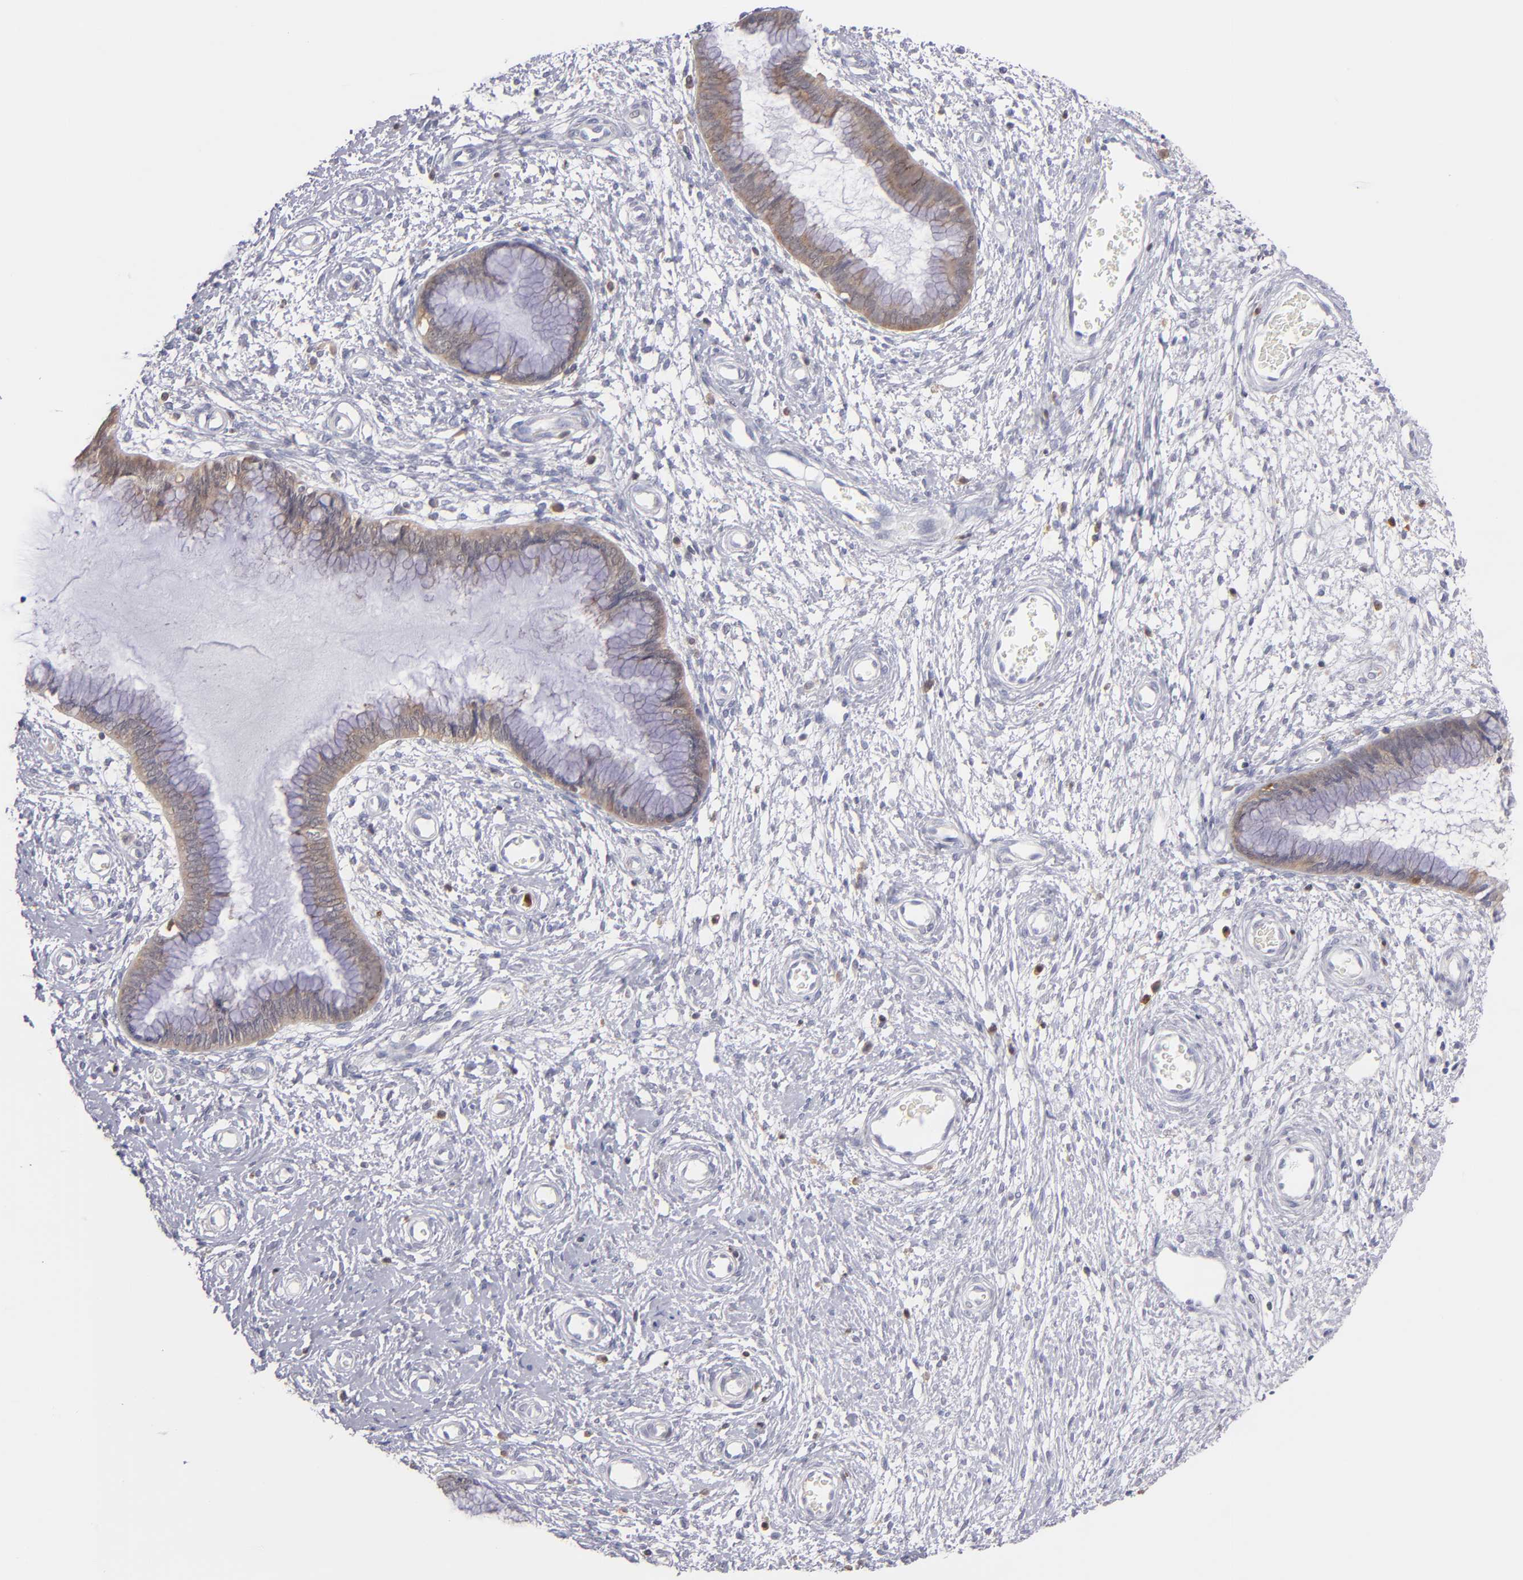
{"staining": {"intensity": "moderate", "quantity": ">75%", "location": "cytoplasmic/membranous"}, "tissue": "cervix", "cell_type": "Glandular cells", "image_type": "normal", "snomed": [{"axis": "morphology", "description": "Normal tissue, NOS"}, {"axis": "topography", "description": "Cervix"}], "caption": "Immunohistochemistry (IHC) (DAB (3,3'-diaminobenzidine)) staining of benign human cervix exhibits moderate cytoplasmic/membranous protein expression in about >75% of glandular cells.", "gene": "PRKCD", "patient": {"sex": "female", "age": 55}}